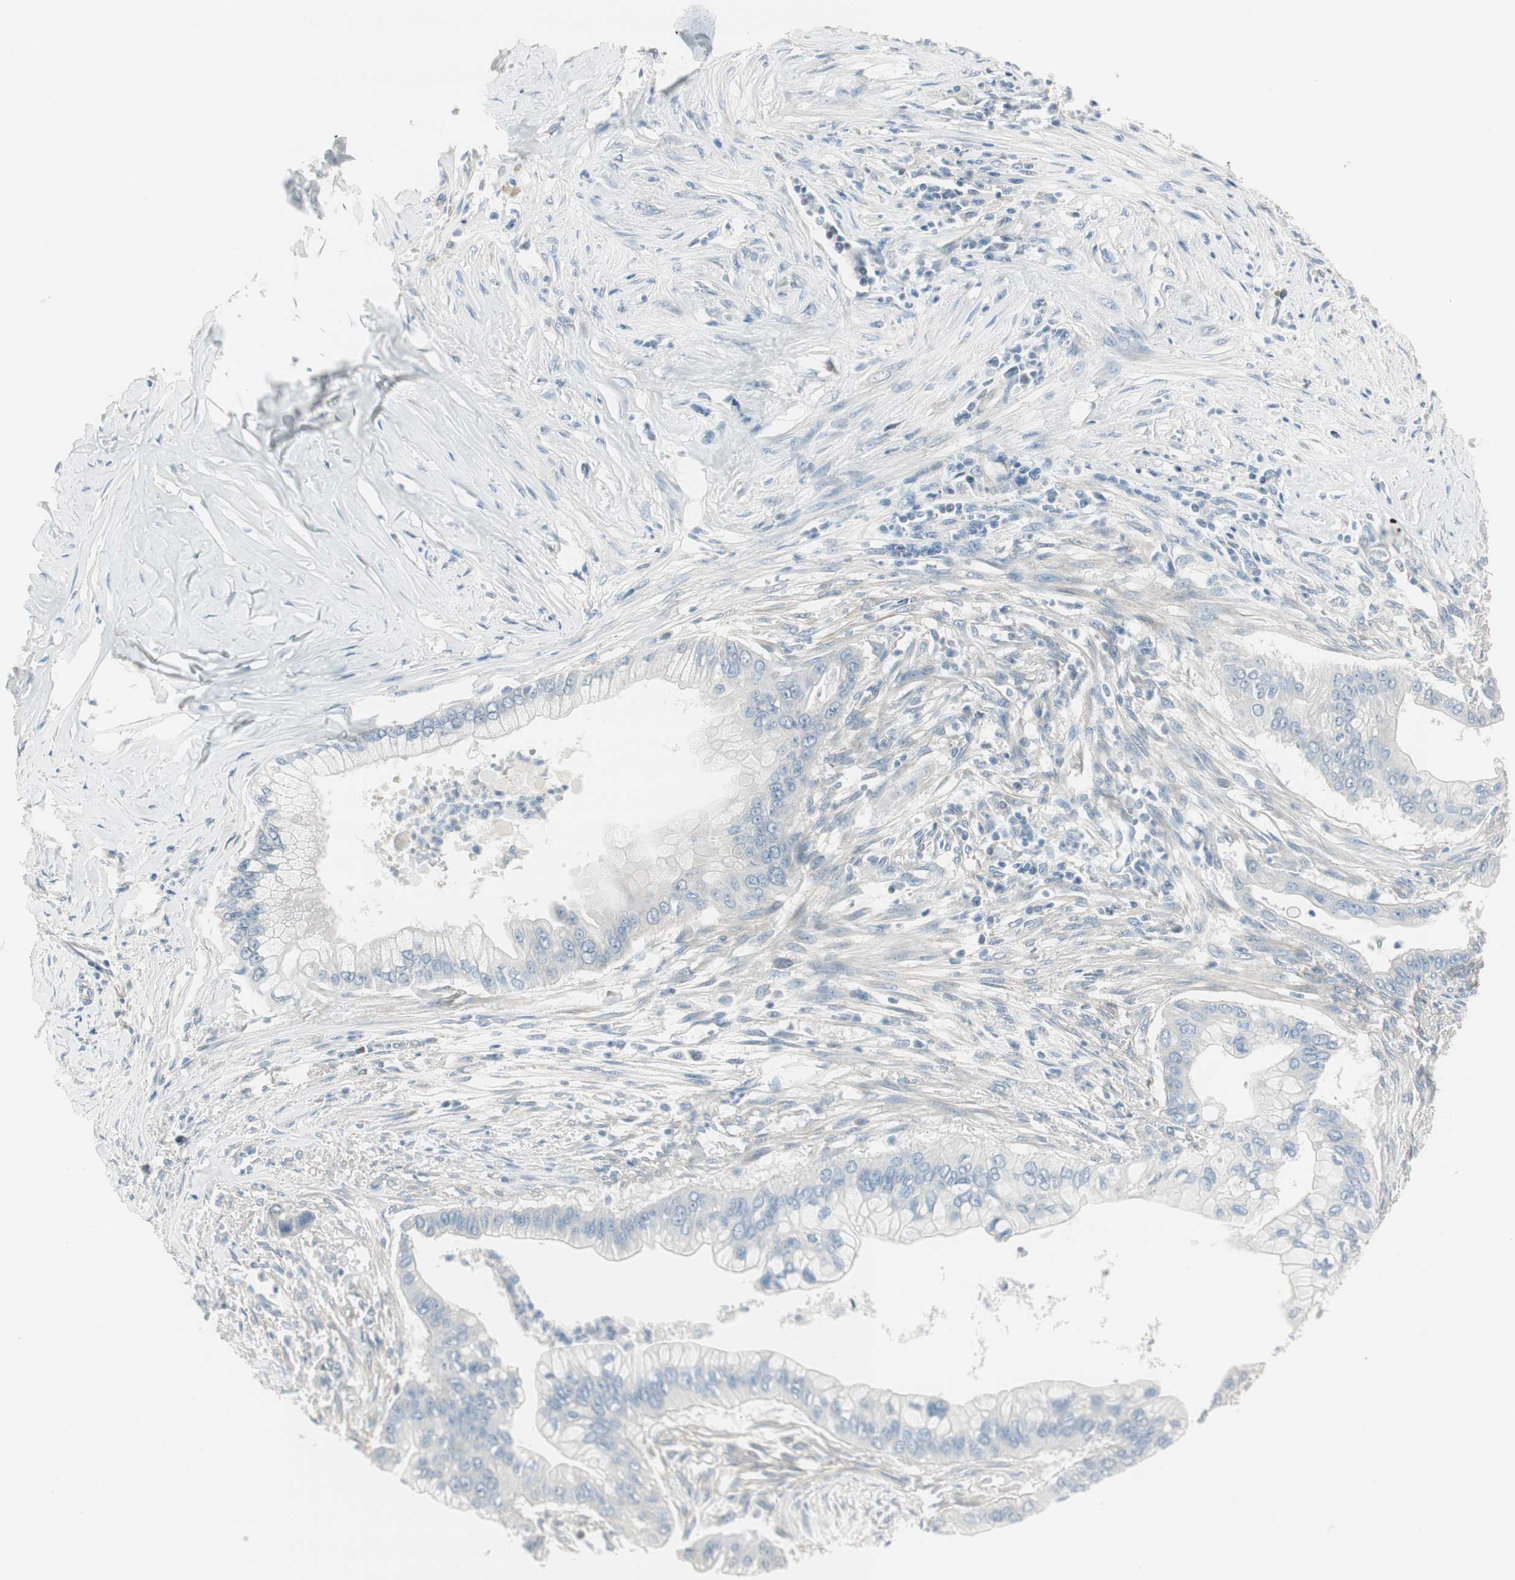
{"staining": {"intensity": "negative", "quantity": "none", "location": "none"}, "tissue": "pancreatic cancer", "cell_type": "Tumor cells", "image_type": "cancer", "snomed": [{"axis": "morphology", "description": "Adenocarcinoma, NOS"}, {"axis": "topography", "description": "Pancreas"}], "caption": "Pancreatic cancer stained for a protein using immunohistochemistry (IHC) shows no positivity tumor cells.", "gene": "EVA1A", "patient": {"sex": "male", "age": 59}}